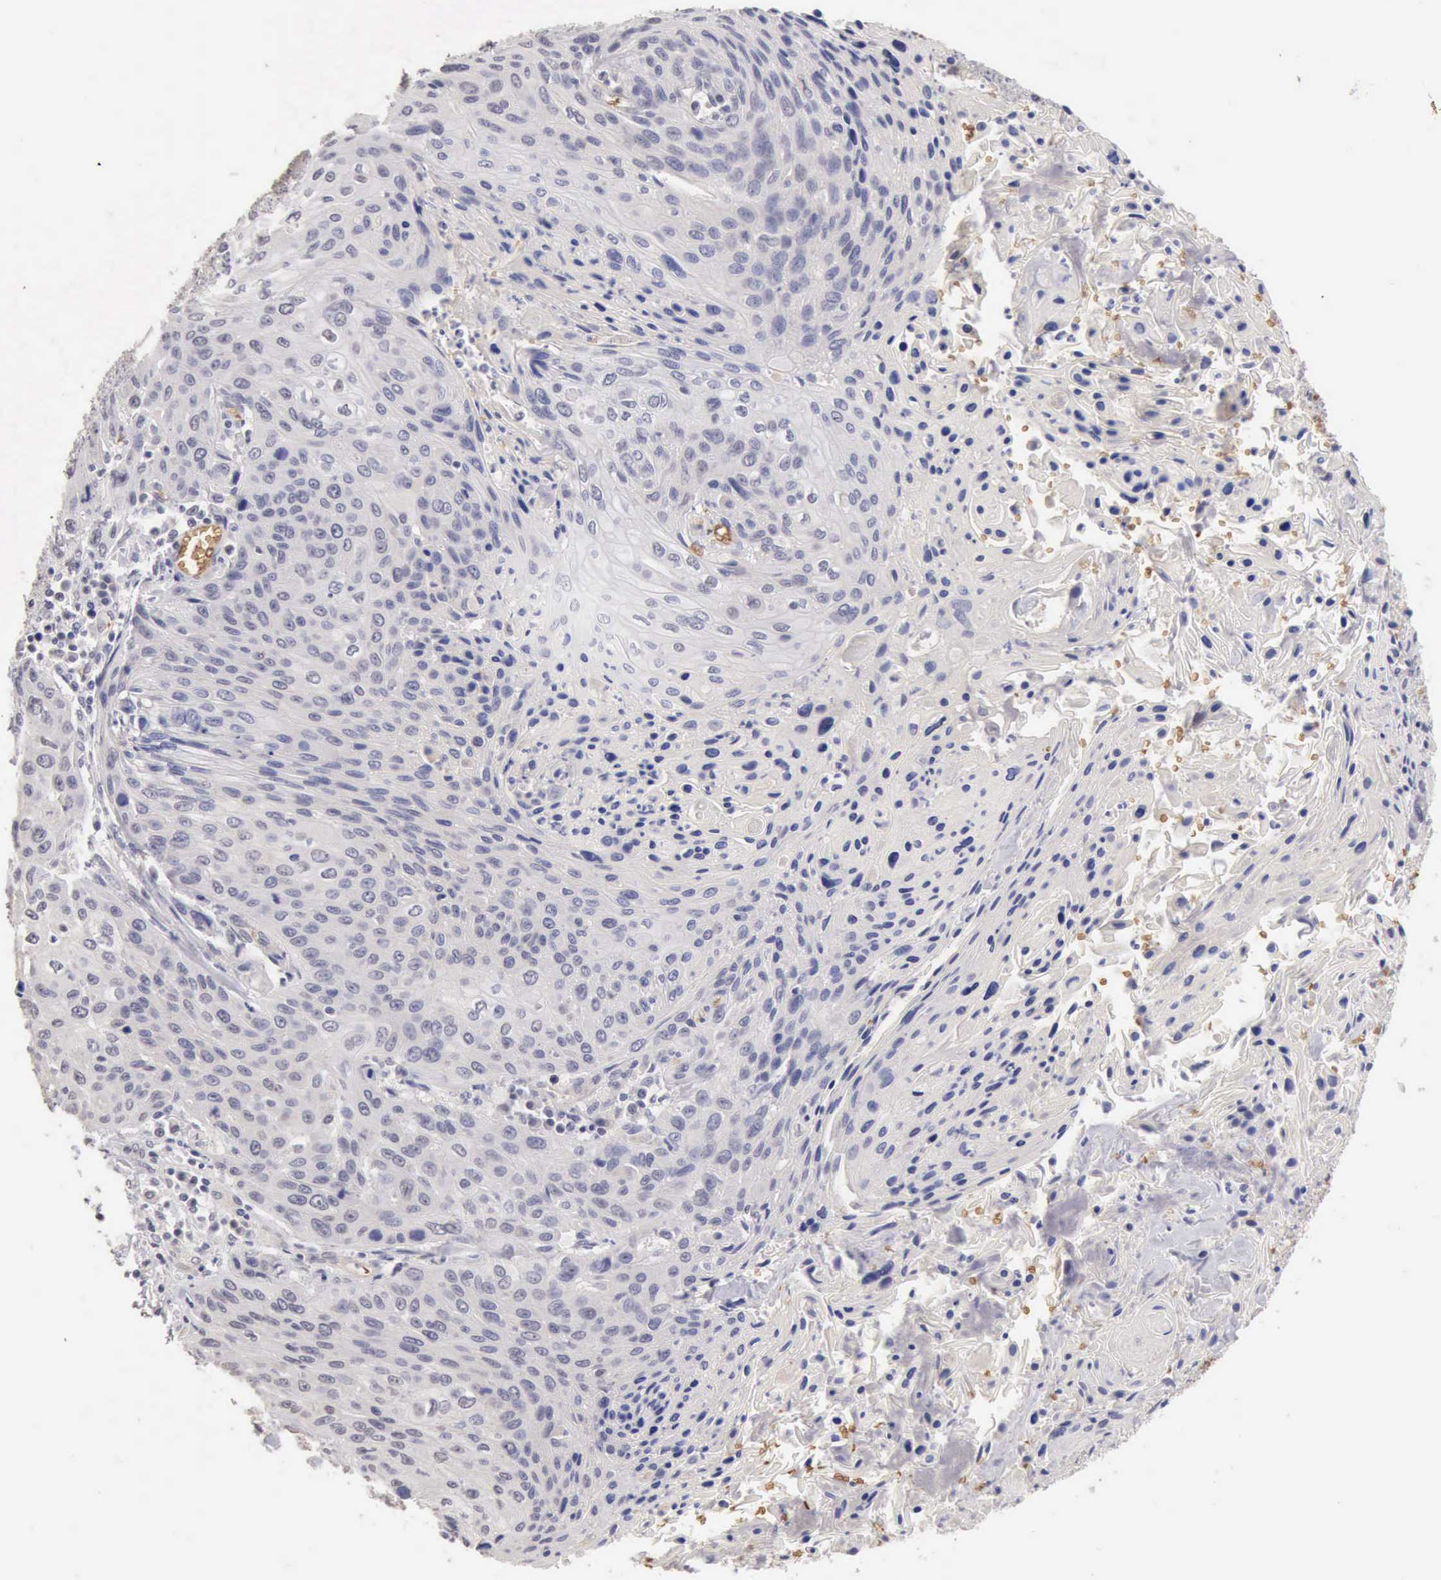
{"staining": {"intensity": "negative", "quantity": "none", "location": "none"}, "tissue": "cervical cancer", "cell_type": "Tumor cells", "image_type": "cancer", "snomed": [{"axis": "morphology", "description": "Squamous cell carcinoma, NOS"}, {"axis": "topography", "description": "Cervix"}], "caption": "DAB (3,3'-diaminobenzidine) immunohistochemical staining of human cervical cancer (squamous cell carcinoma) demonstrates no significant expression in tumor cells.", "gene": "CFI", "patient": {"sex": "female", "age": 32}}